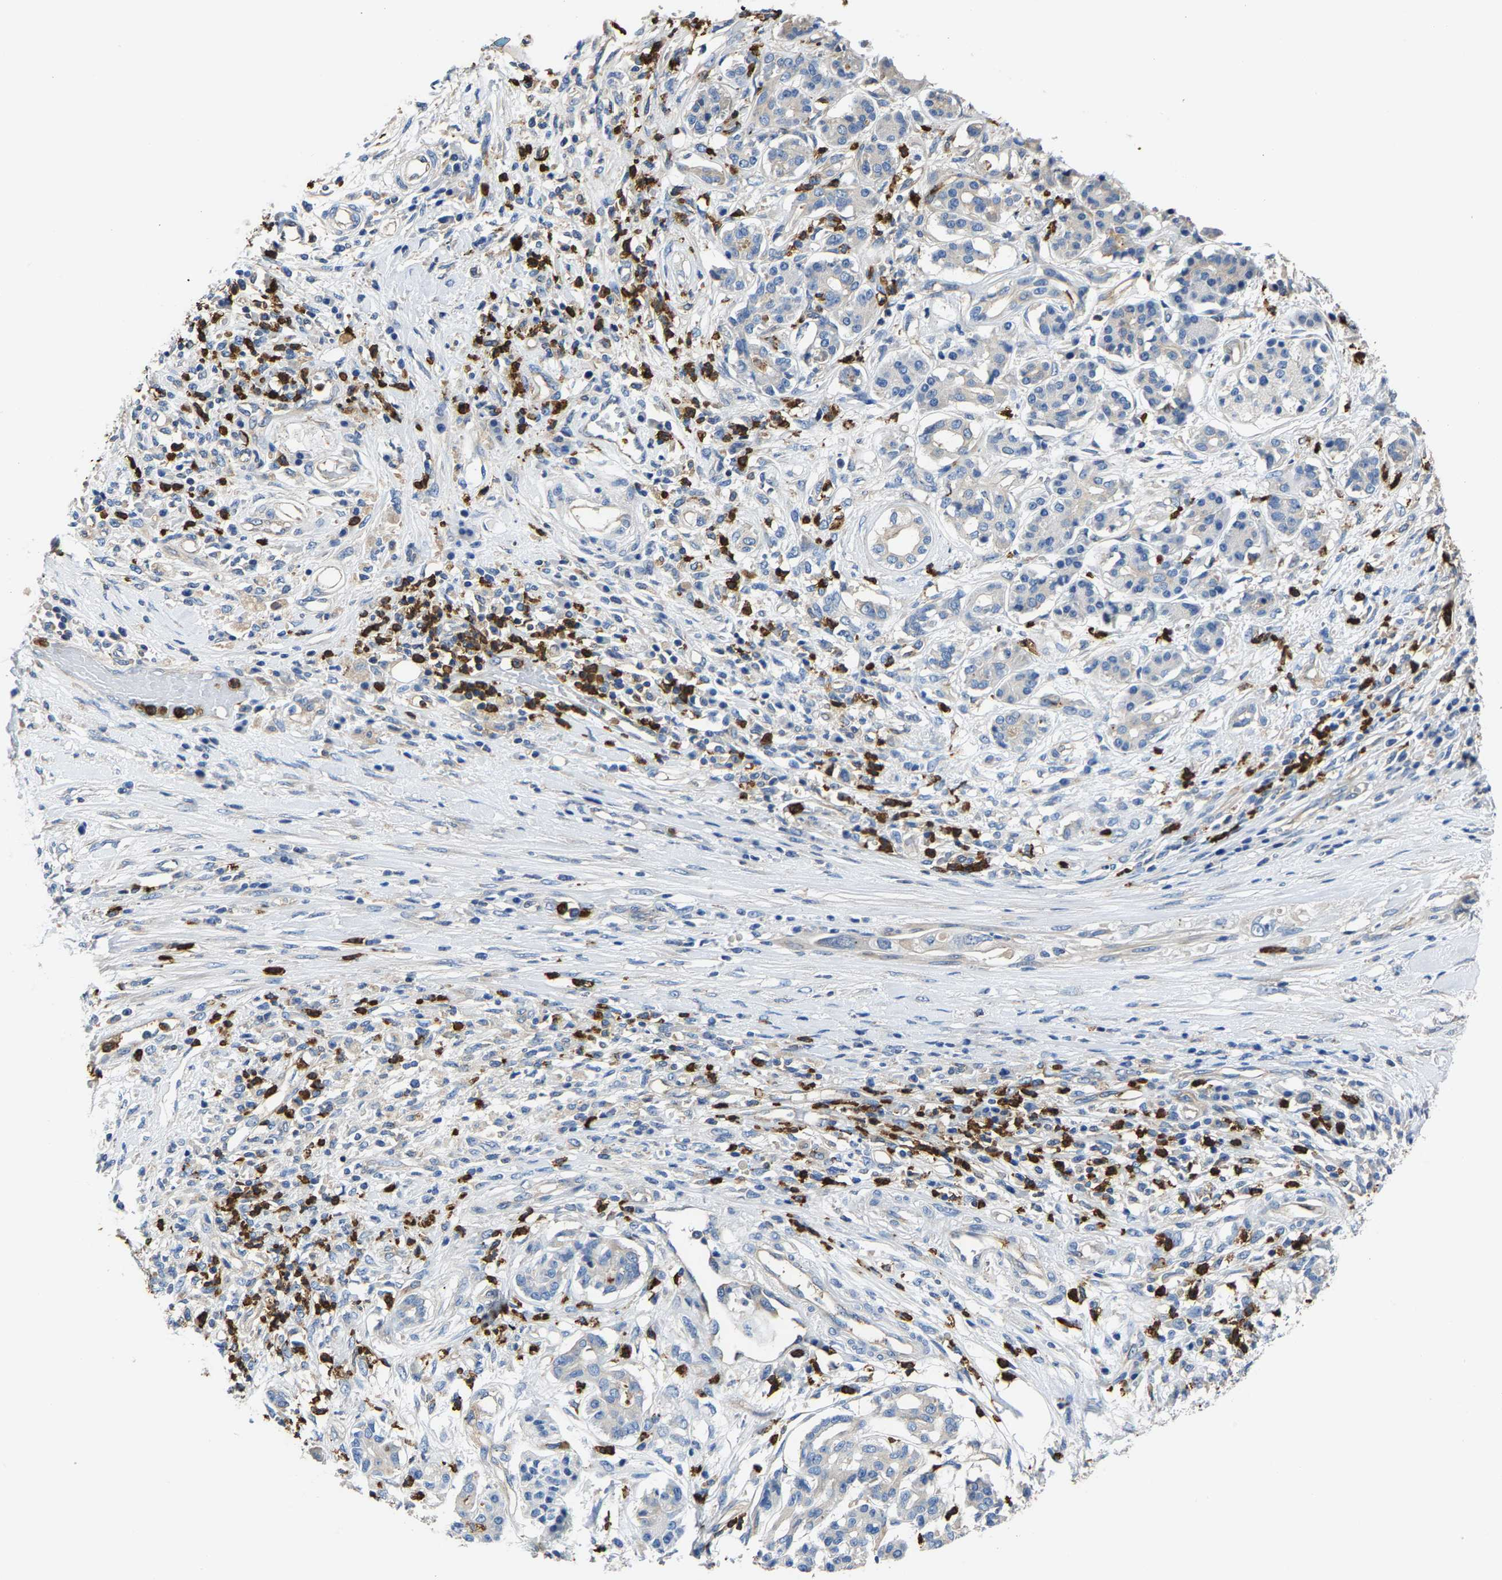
{"staining": {"intensity": "negative", "quantity": "none", "location": "none"}, "tissue": "pancreatic cancer", "cell_type": "Tumor cells", "image_type": "cancer", "snomed": [{"axis": "morphology", "description": "Adenocarcinoma, NOS"}, {"axis": "topography", "description": "Pancreas"}], "caption": "Immunohistochemistry photomicrograph of human adenocarcinoma (pancreatic) stained for a protein (brown), which displays no positivity in tumor cells.", "gene": "TRAF6", "patient": {"sex": "female", "age": 56}}